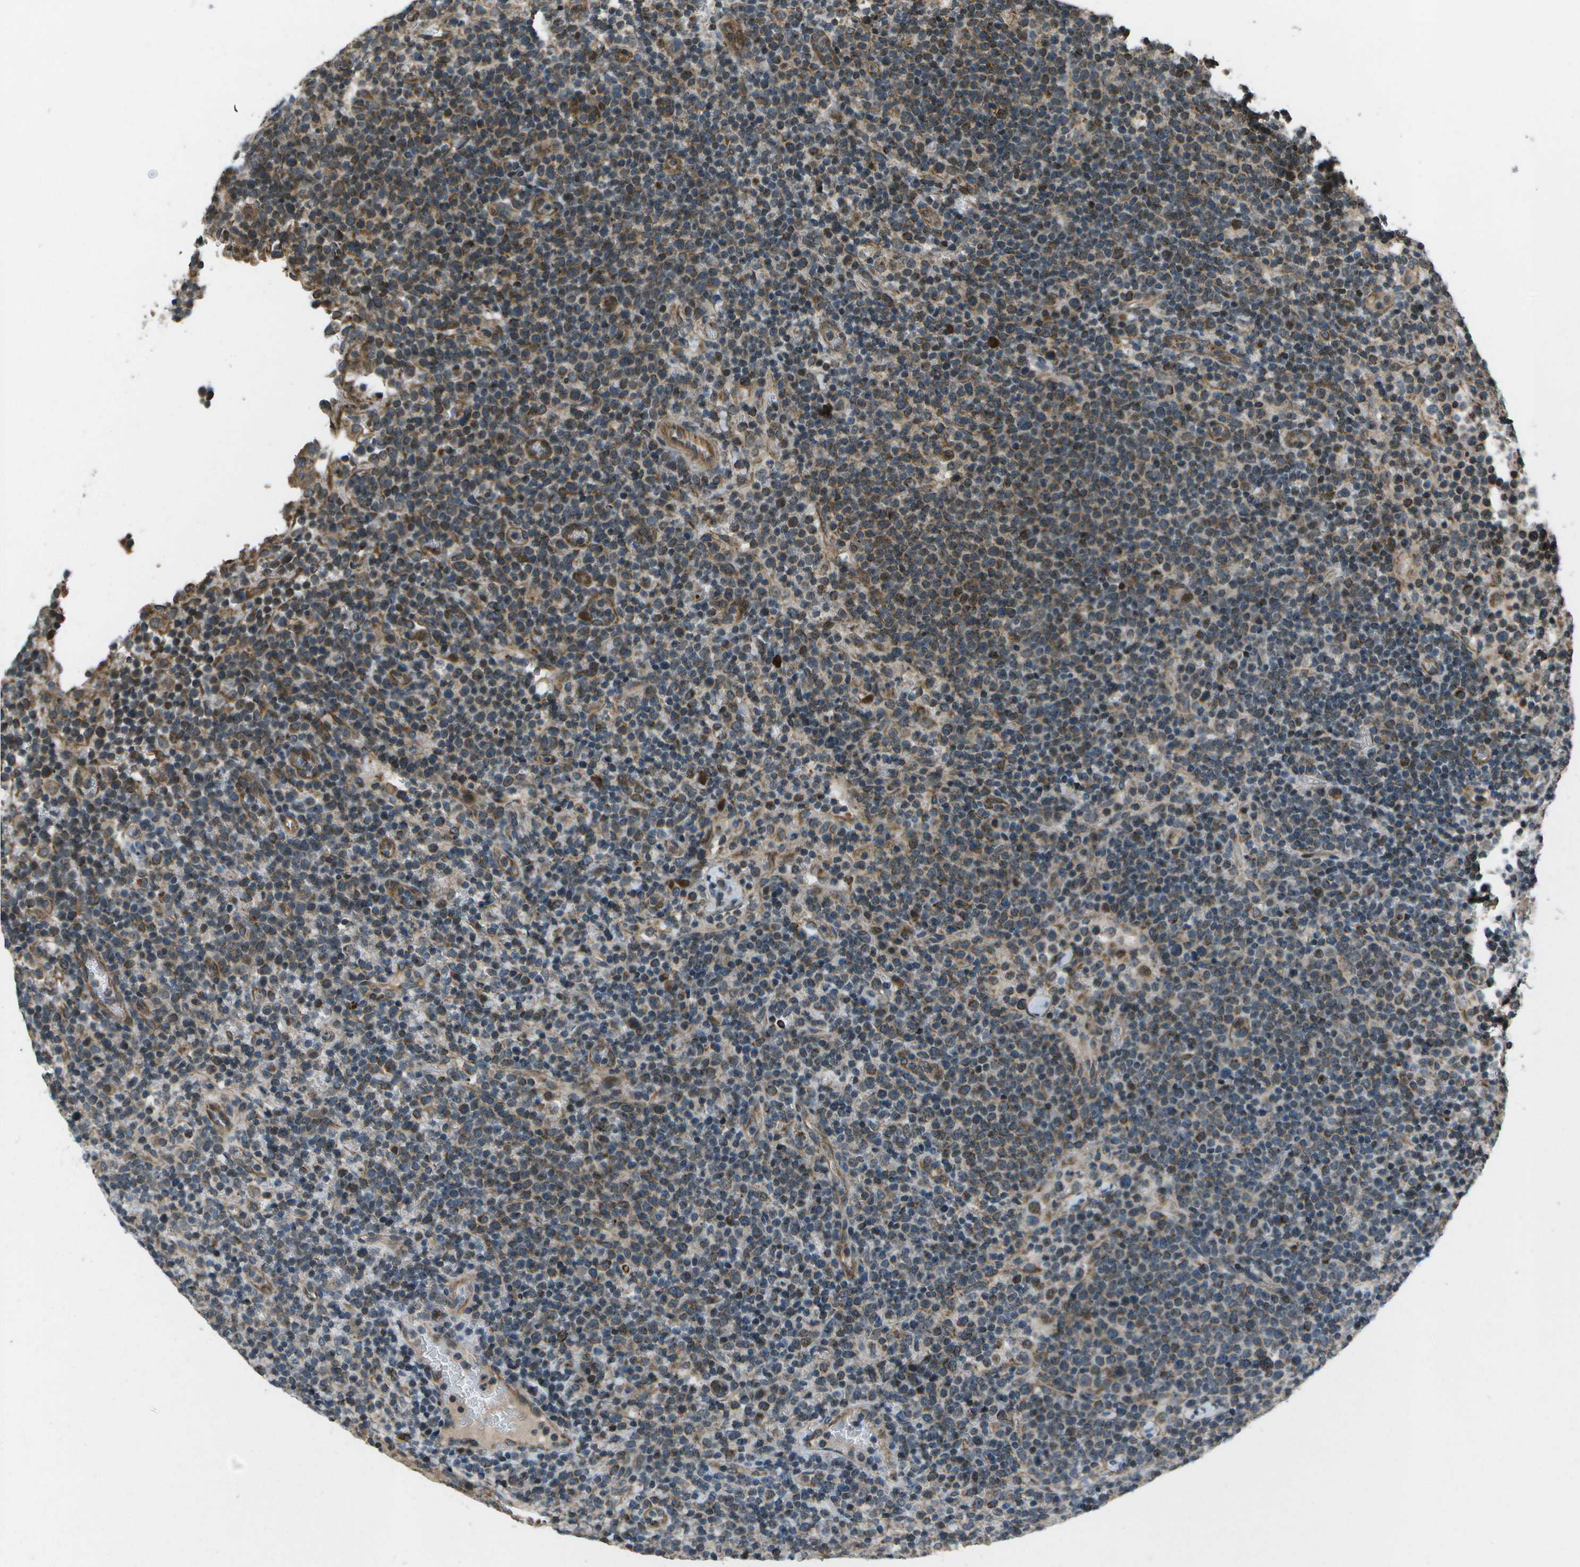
{"staining": {"intensity": "moderate", "quantity": ">75%", "location": "cytoplasmic/membranous"}, "tissue": "lymphoma", "cell_type": "Tumor cells", "image_type": "cancer", "snomed": [{"axis": "morphology", "description": "Malignant lymphoma, non-Hodgkin's type, High grade"}, {"axis": "topography", "description": "Lymph node"}], "caption": "There is medium levels of moderate cytoplasmic/membranous positivity in tumor cells of high-grade malignant lymphoma, non-Hodgkin's type, as demonstrated by immunohistochemical staining (brown color).", "gene": "EIF2AK1", "patient": {"sex": "male", "age": 61}}